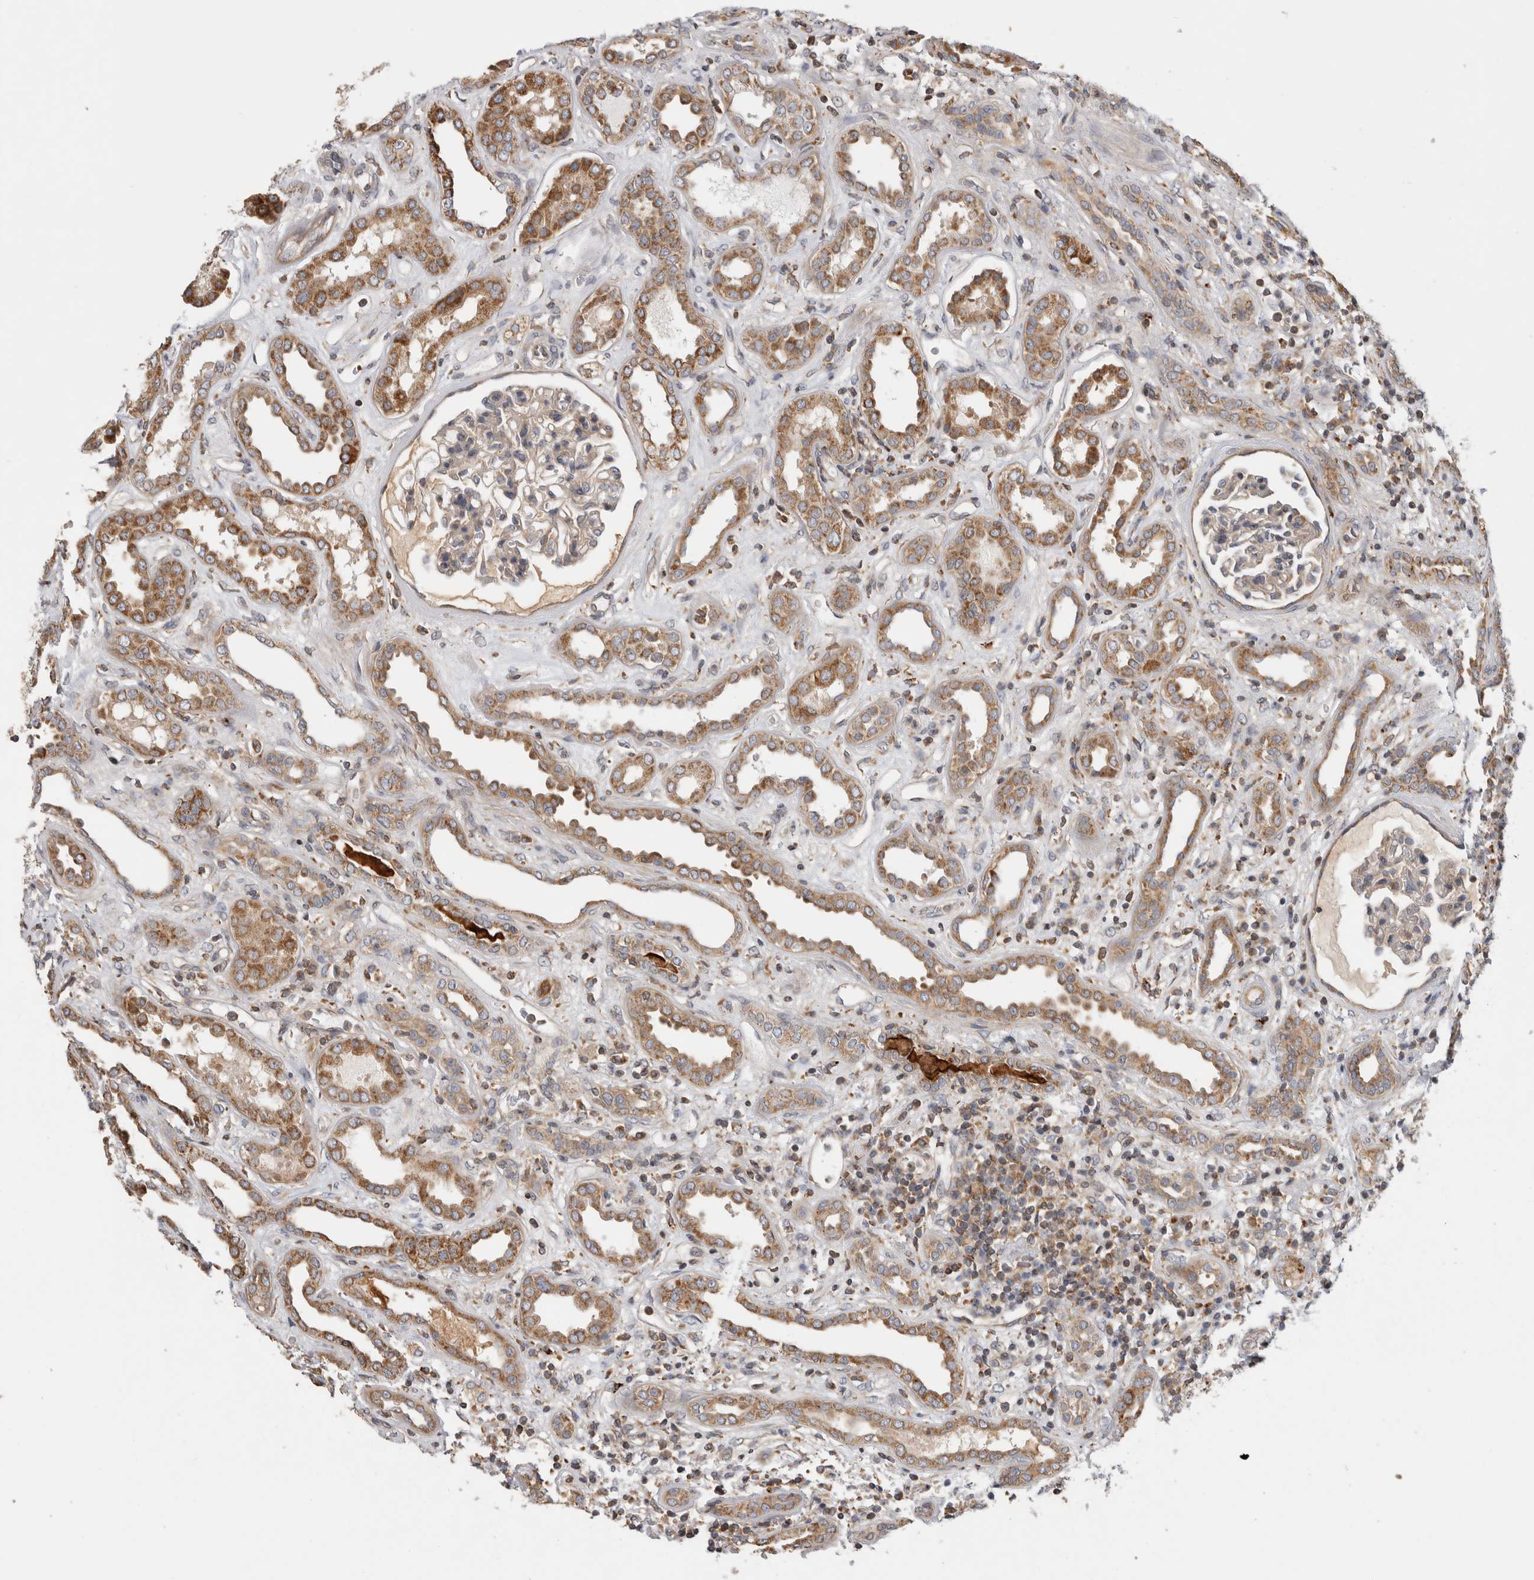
{"staining": {"intensity": "negative", "quantity": "none", "location": "none"}, "tissue": "kidney", "cell_type": "Cells in glomeruli", "image_type": "normal", "snomed": [{"axis": "morphology", "description": "Normal tissue, NOS"}, {"axis": "topography", "description": "Kidney"}], "caption": "Histopathology image shows no protein staining in cells in glomeruli of normal kidney. (DAB immunohistochemistry (IHC) visualized using brightfield microscopy, high magnification).", "gene": "GRIK2", "patient": {"sex": "male", "age": 59}}